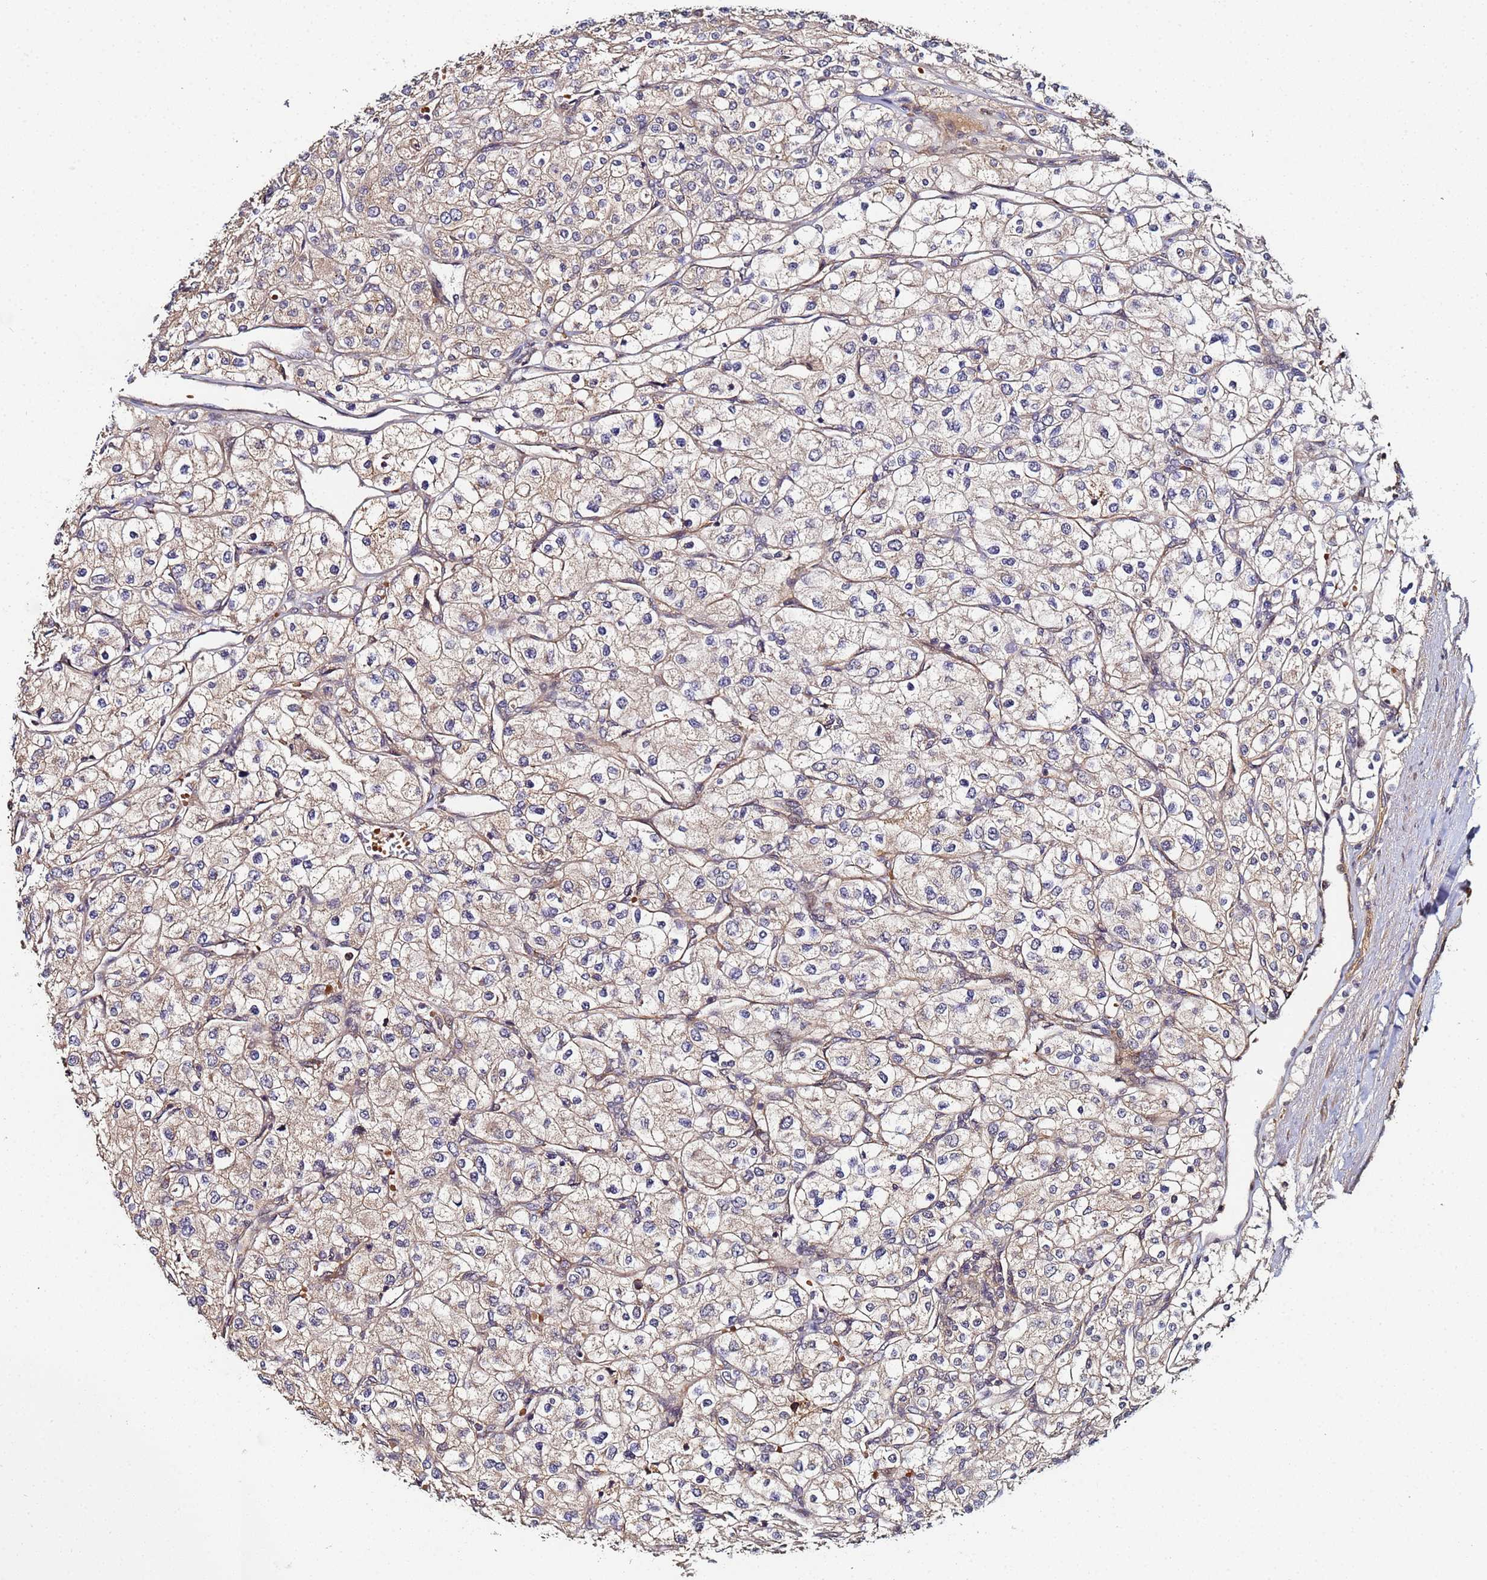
{"staining": {"intensity": "moderate", "quantity": "25%-75%", "location": "cytoplasmic/membranous"}, "tissue": "renal cancer", "cell_type": "Tumor cells", "image_type": "cancer", "snomed": [{"axis": "morphology", "description": "Adenocarcinoma, NOS"}, {"axis": "topography", "description": "Kidney"}], "caption": "Immunohistochemistry (IHC) histopathology image of human renal cancer (adenocarcinoma) stained for a protein (brown), which displays medium levels of moderate cytoplasmic/membranous expression in about 25%-75% of tumor cells.", "gene": "OSER1", "patient": {"sex": "male", "age": 80}}